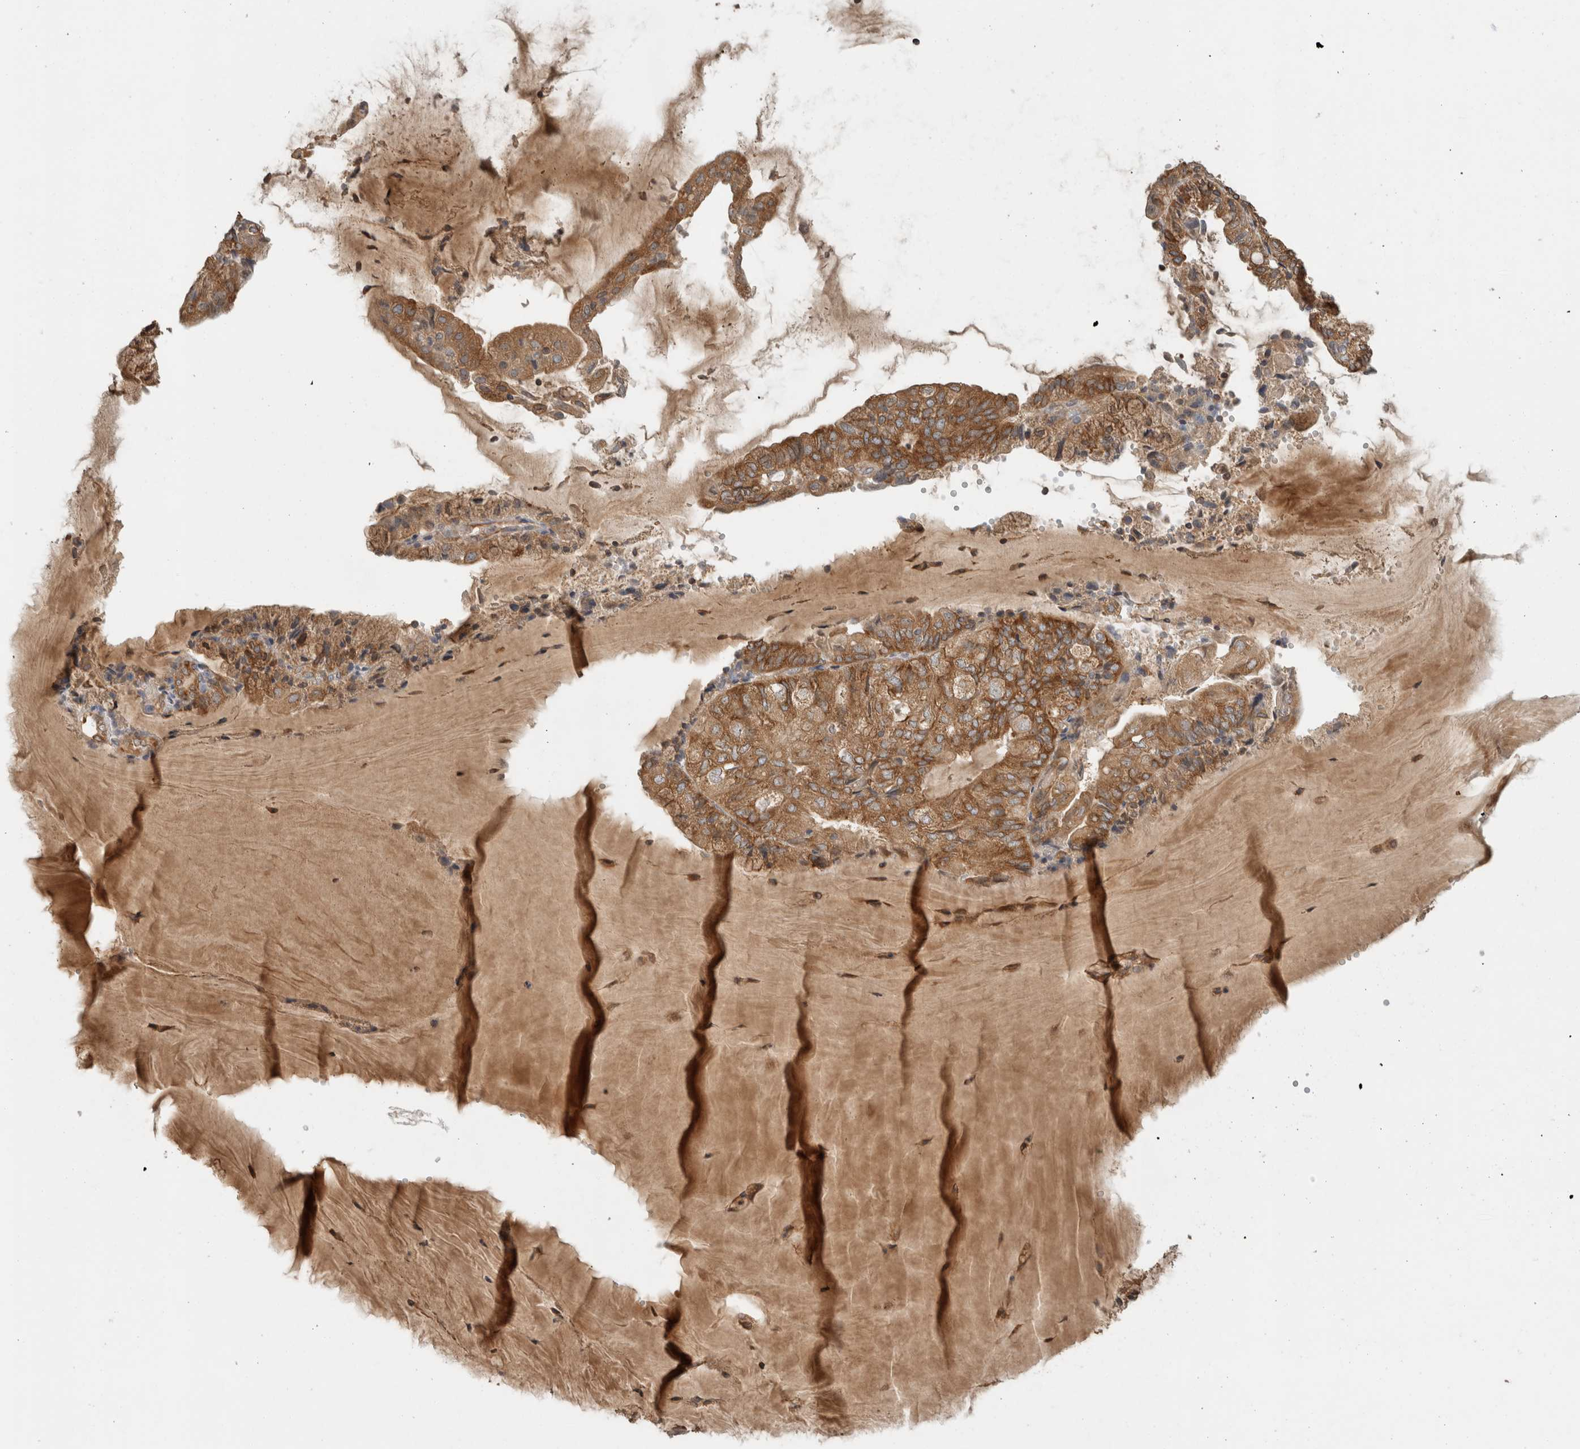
{"staining": {"intensity": "moderate", "quantity": ">75%", "location": "cytoplasmic/membranous"}, "tissue": "endometrial cancer", "cell_type": "Tumor cells", "image_type": "cancer", "snomed": [{"axis": "morphology", "description": "Adenocarcinoma, NOS"}, {"axis": "topography", "description": "Endometrium"}], "caption": "Endometrial cancer tissue displays moderate cytoplasmic/membranous expression in about >75% of tumor cells The staining was performed using DAB to visualize the protein expression in brown, while the nuclei were stained in blue with hematoxylin (Magnification: 20x).", "gene": "PUM1", "patient": {"sex": "female", "age": 81}}